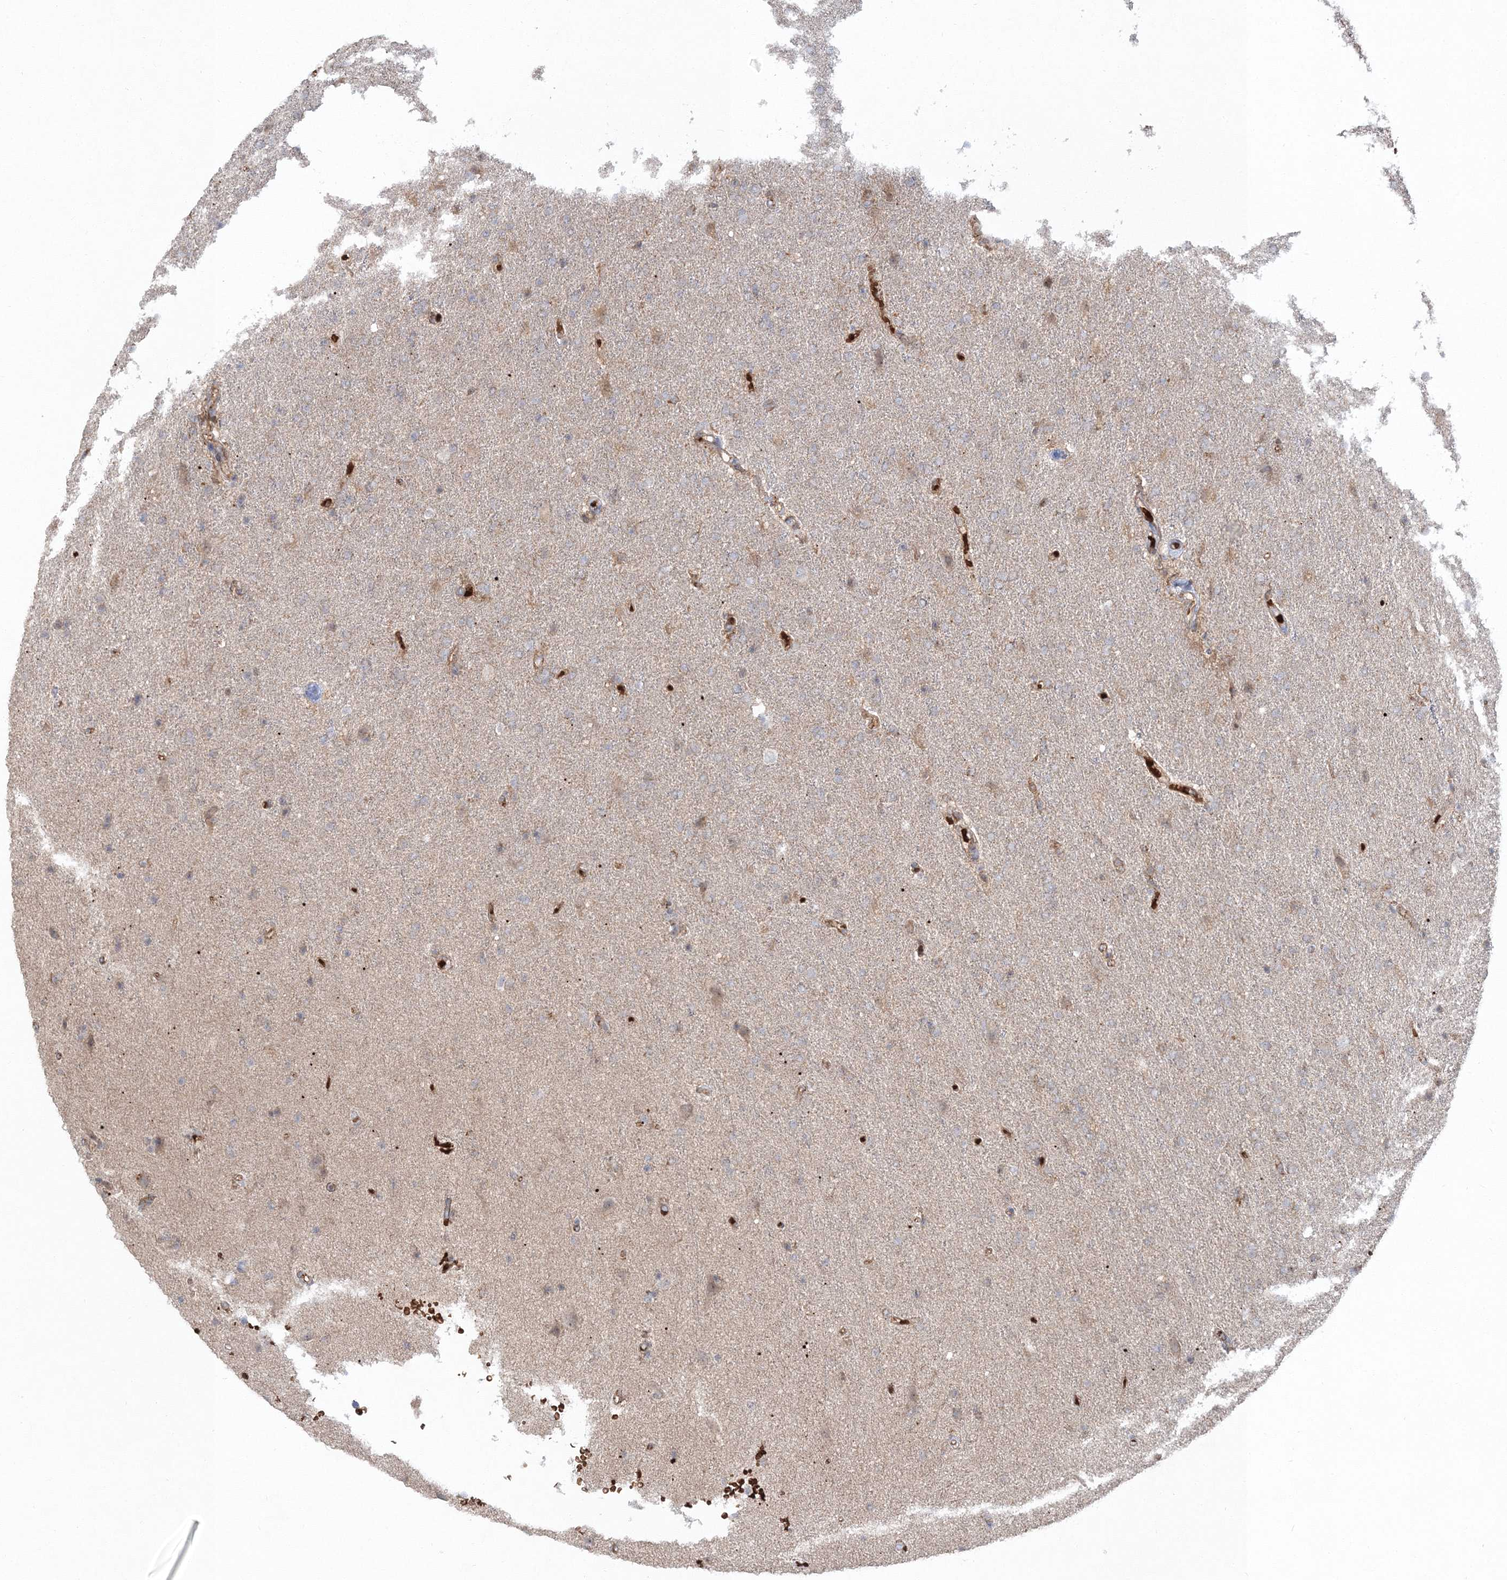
{"staining": {"intensity": "negative", "quantity": "none", "location": "none"}, "tissue": "glioma", "cell_type": "Tumor cells", "image_type": "cancer", "snomed": [{"axis": "morphology", "description": "Glioma, malignant, High grade"}, {"axis": "topography", "description": "Brain"}], "caption": "Image shows no protein positivity in tumor cells of malignant glioma (high-grade) tissue.", "gene": "PCBD2", "patient": {"sex": "male", "age": 72}}